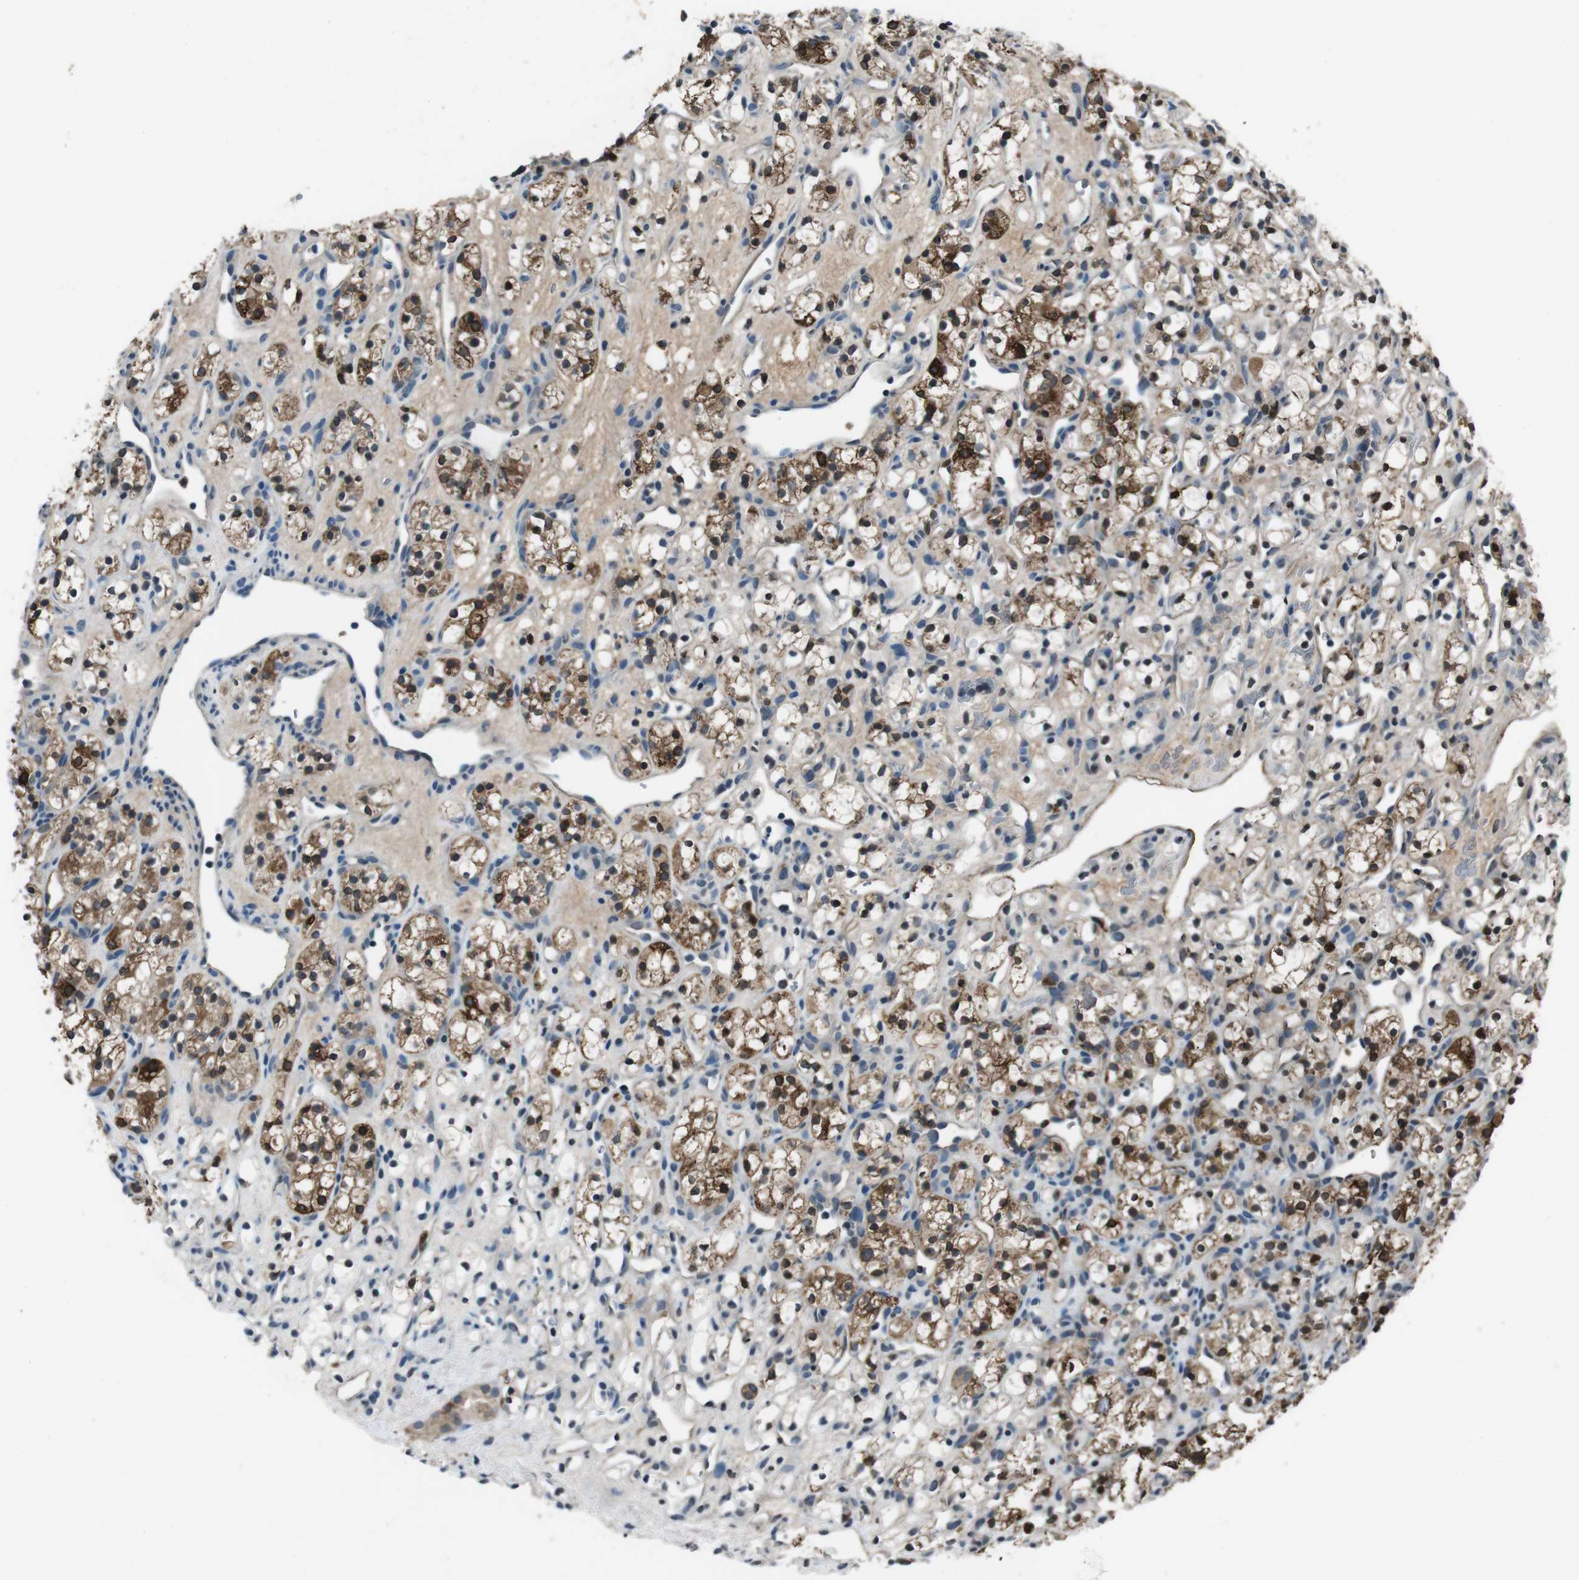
{"staining": {"intensity": "moderate", "quantity": ">75%", "location": "cytoplasmic/membranous,nuclear"}, "tissue": "renal cancer", "cell_type": "Tumor cells", "image_type": "cancer", "snomed": [{"axis": "morphology", "description": "Adenocarcinoma, NOS"}, {"axis": "topography", "description": "Kidney"}], "caption": "An immunohistochemistry (IHC) histopathology image of tumor tissue is shown. Protein staining in brown highlights moderate cytoplasmic/membranous and nuclear positivity in renal adenocarcinoma within tumor cells.", "gene": "UGT1A6", "patient": {"sex": "female", "age": 60}}